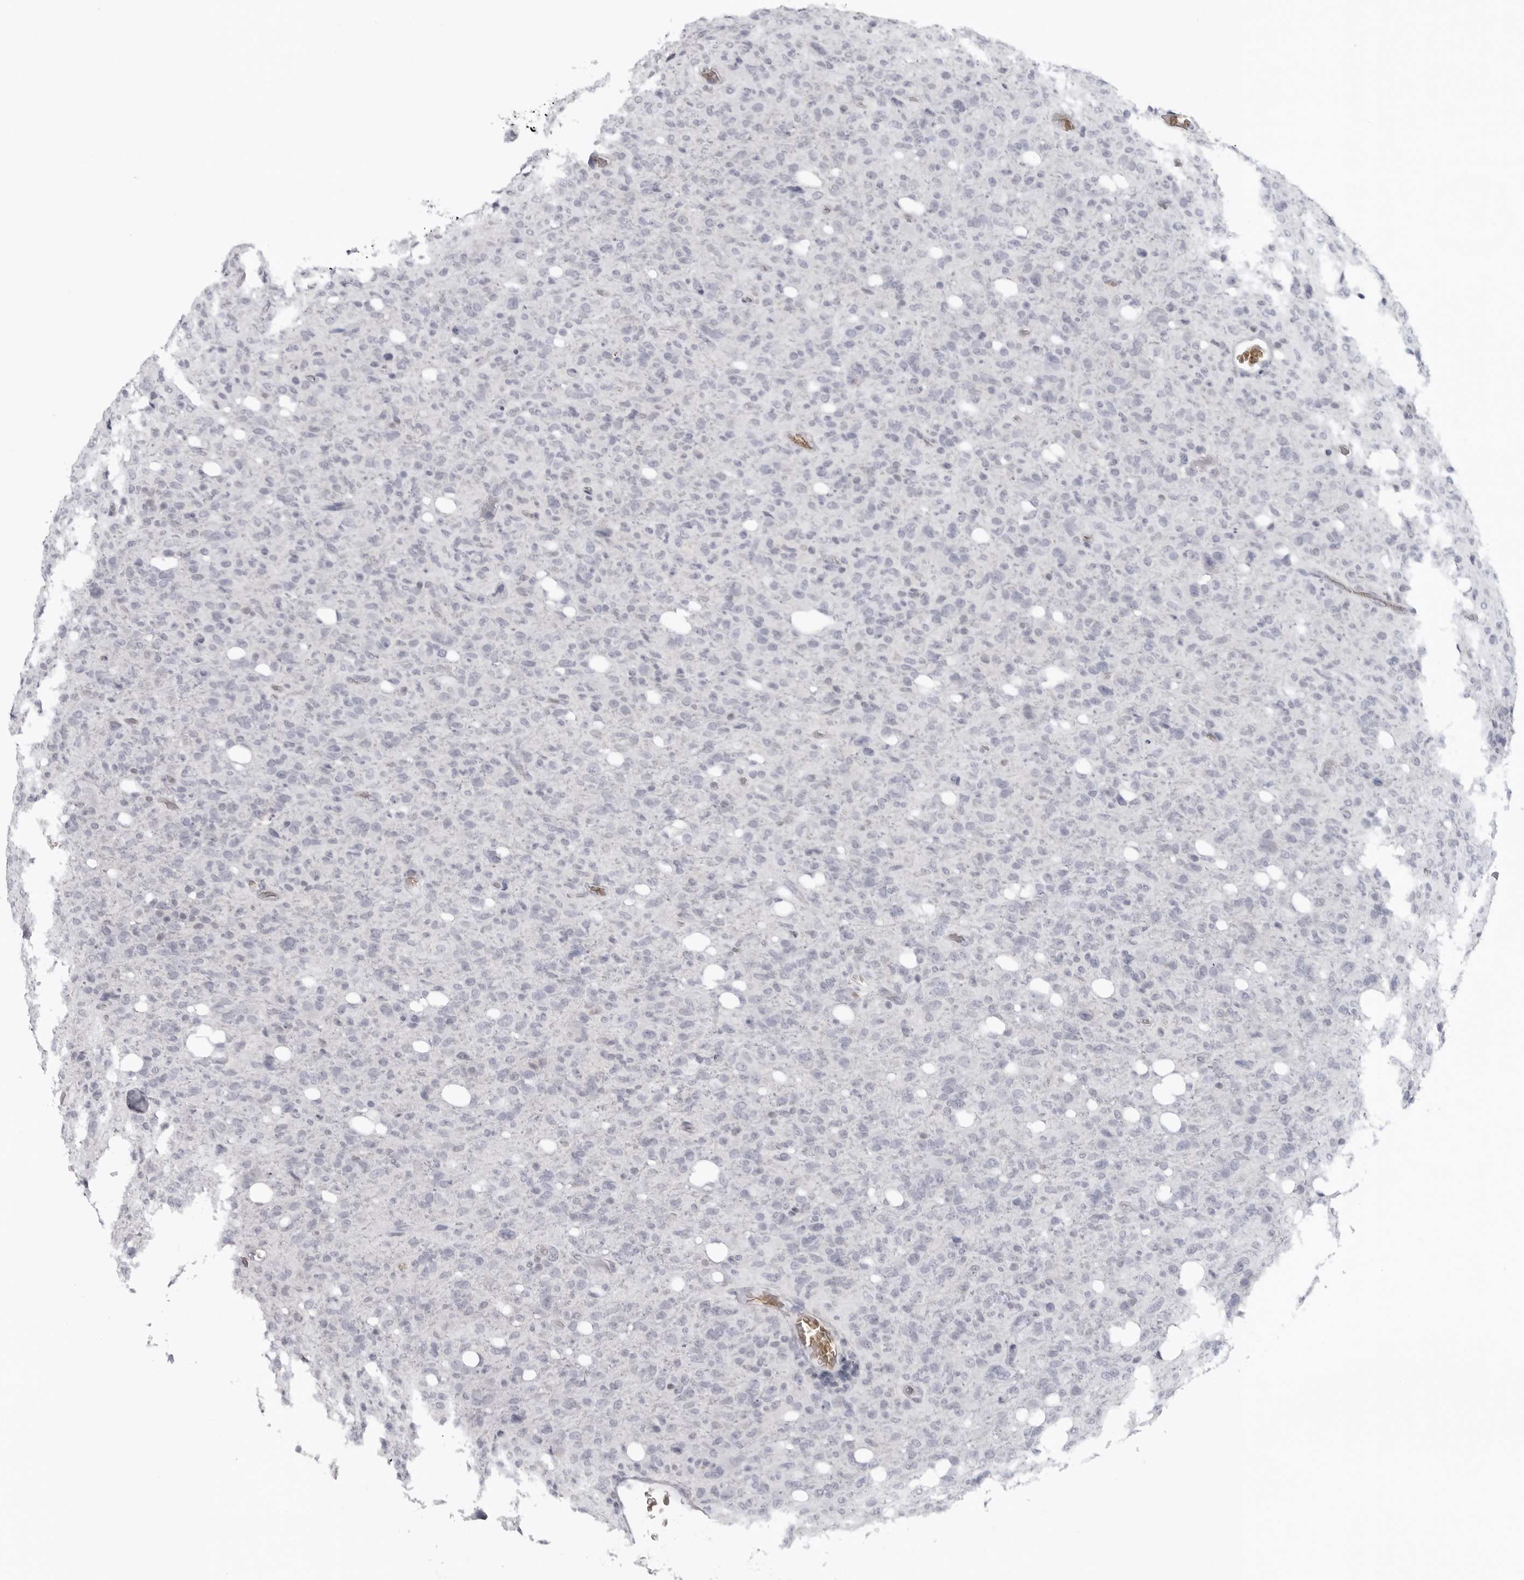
{"staining": {"intensity": "negative", "quantity": "none", "location": "none"}, "tissue": "glioma", "cell_type": "Tumor cells", "image_type": "cancer", "snomed": [{"axis": "morphology", "description": "Glioma, malignant, High grade"}, {"axis": "topography", "description": "Brain"}], "caption": "Immunohistochemistry image of human malignant high-grade glioma stained for a protein (brown), which displays no staining in tumor cells.", "gene": "EPB41", "patient": {"sex": "female", "age": 57}}